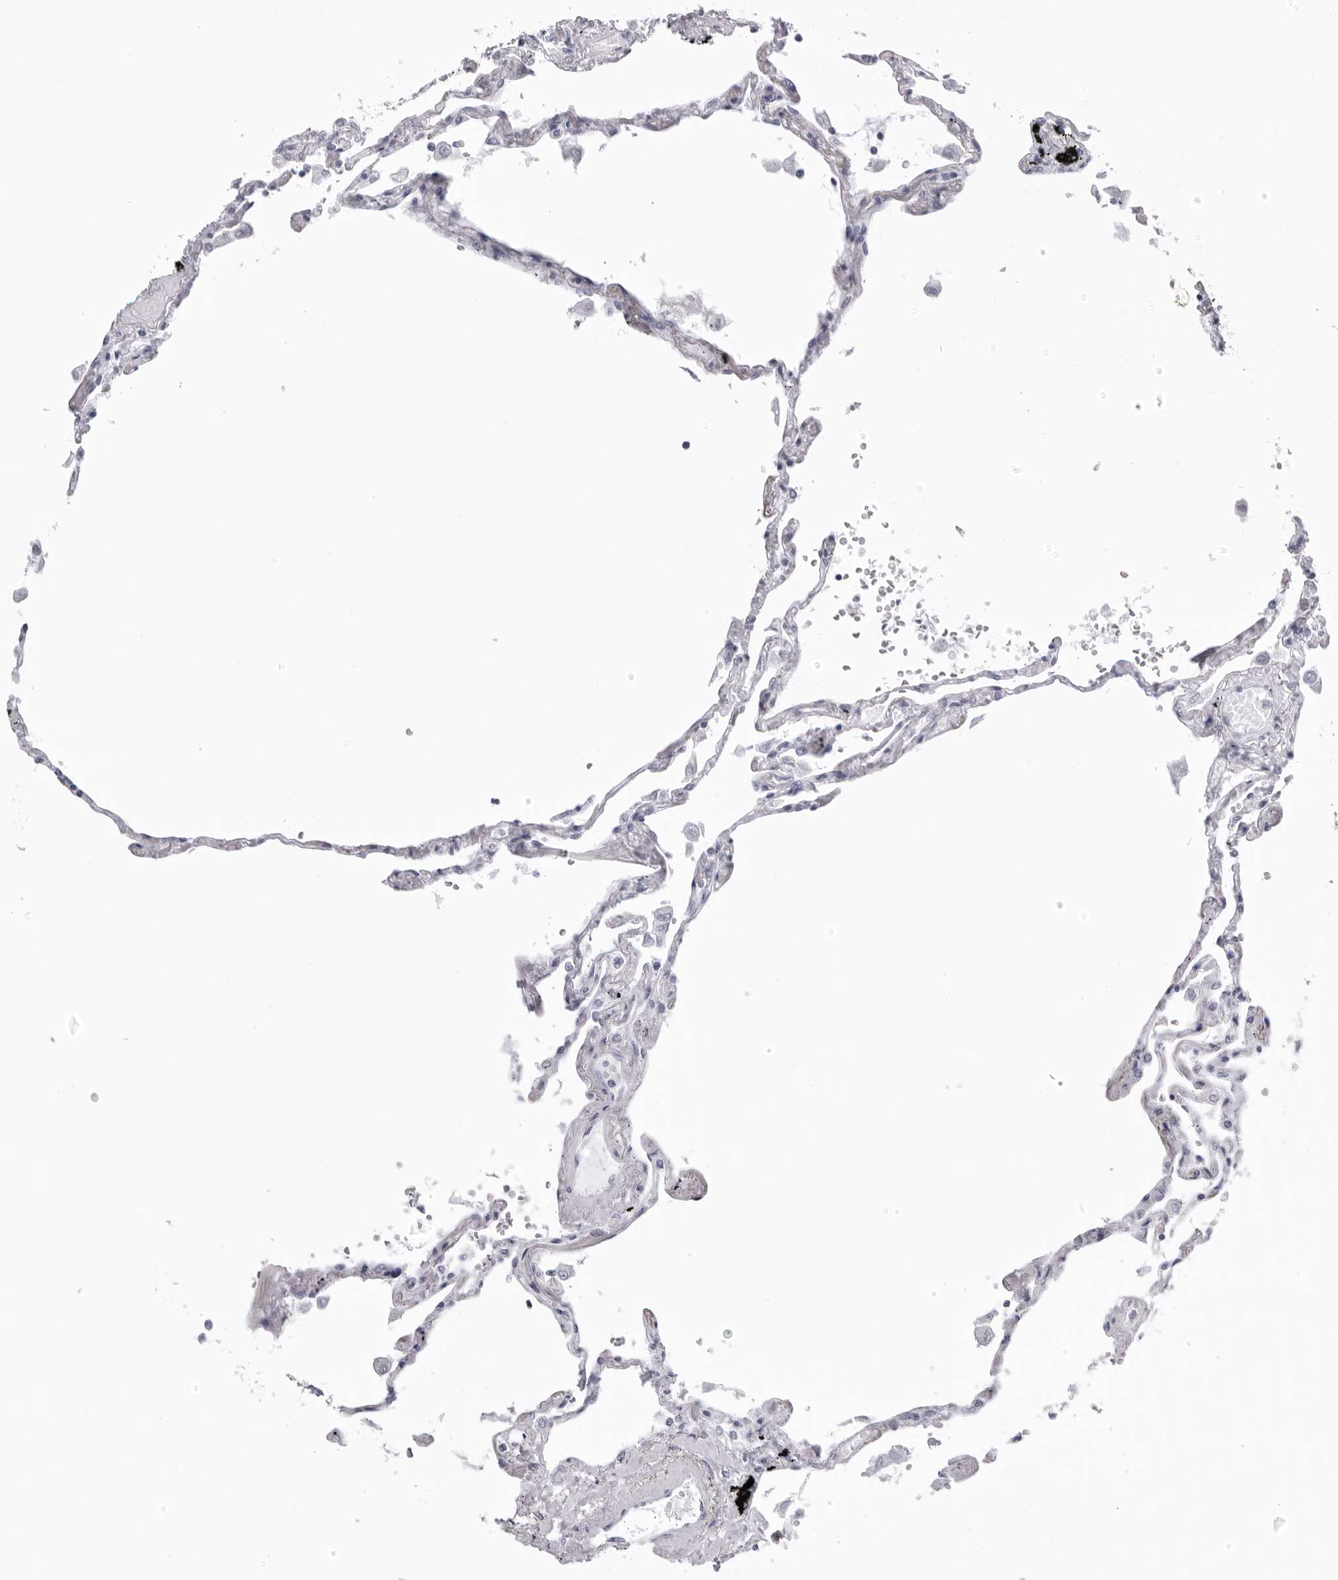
{"staining": {"intensity": "negative", "quantity": "none", "location": "none"}, "tissue": "lung", "cell_type": "Alveolar cells", "image_type": "normal", "snomed": [{"axis": "morphology", "description": "Normal tissue, NOS"}, {"axis": "topography", "description": "Lung"}], "caption": "Micrograph shows no significant protein positivity in alveolar cells of normal lung.", "gene": "KLK9", "patient": {"sex": "female", "age": 67}}